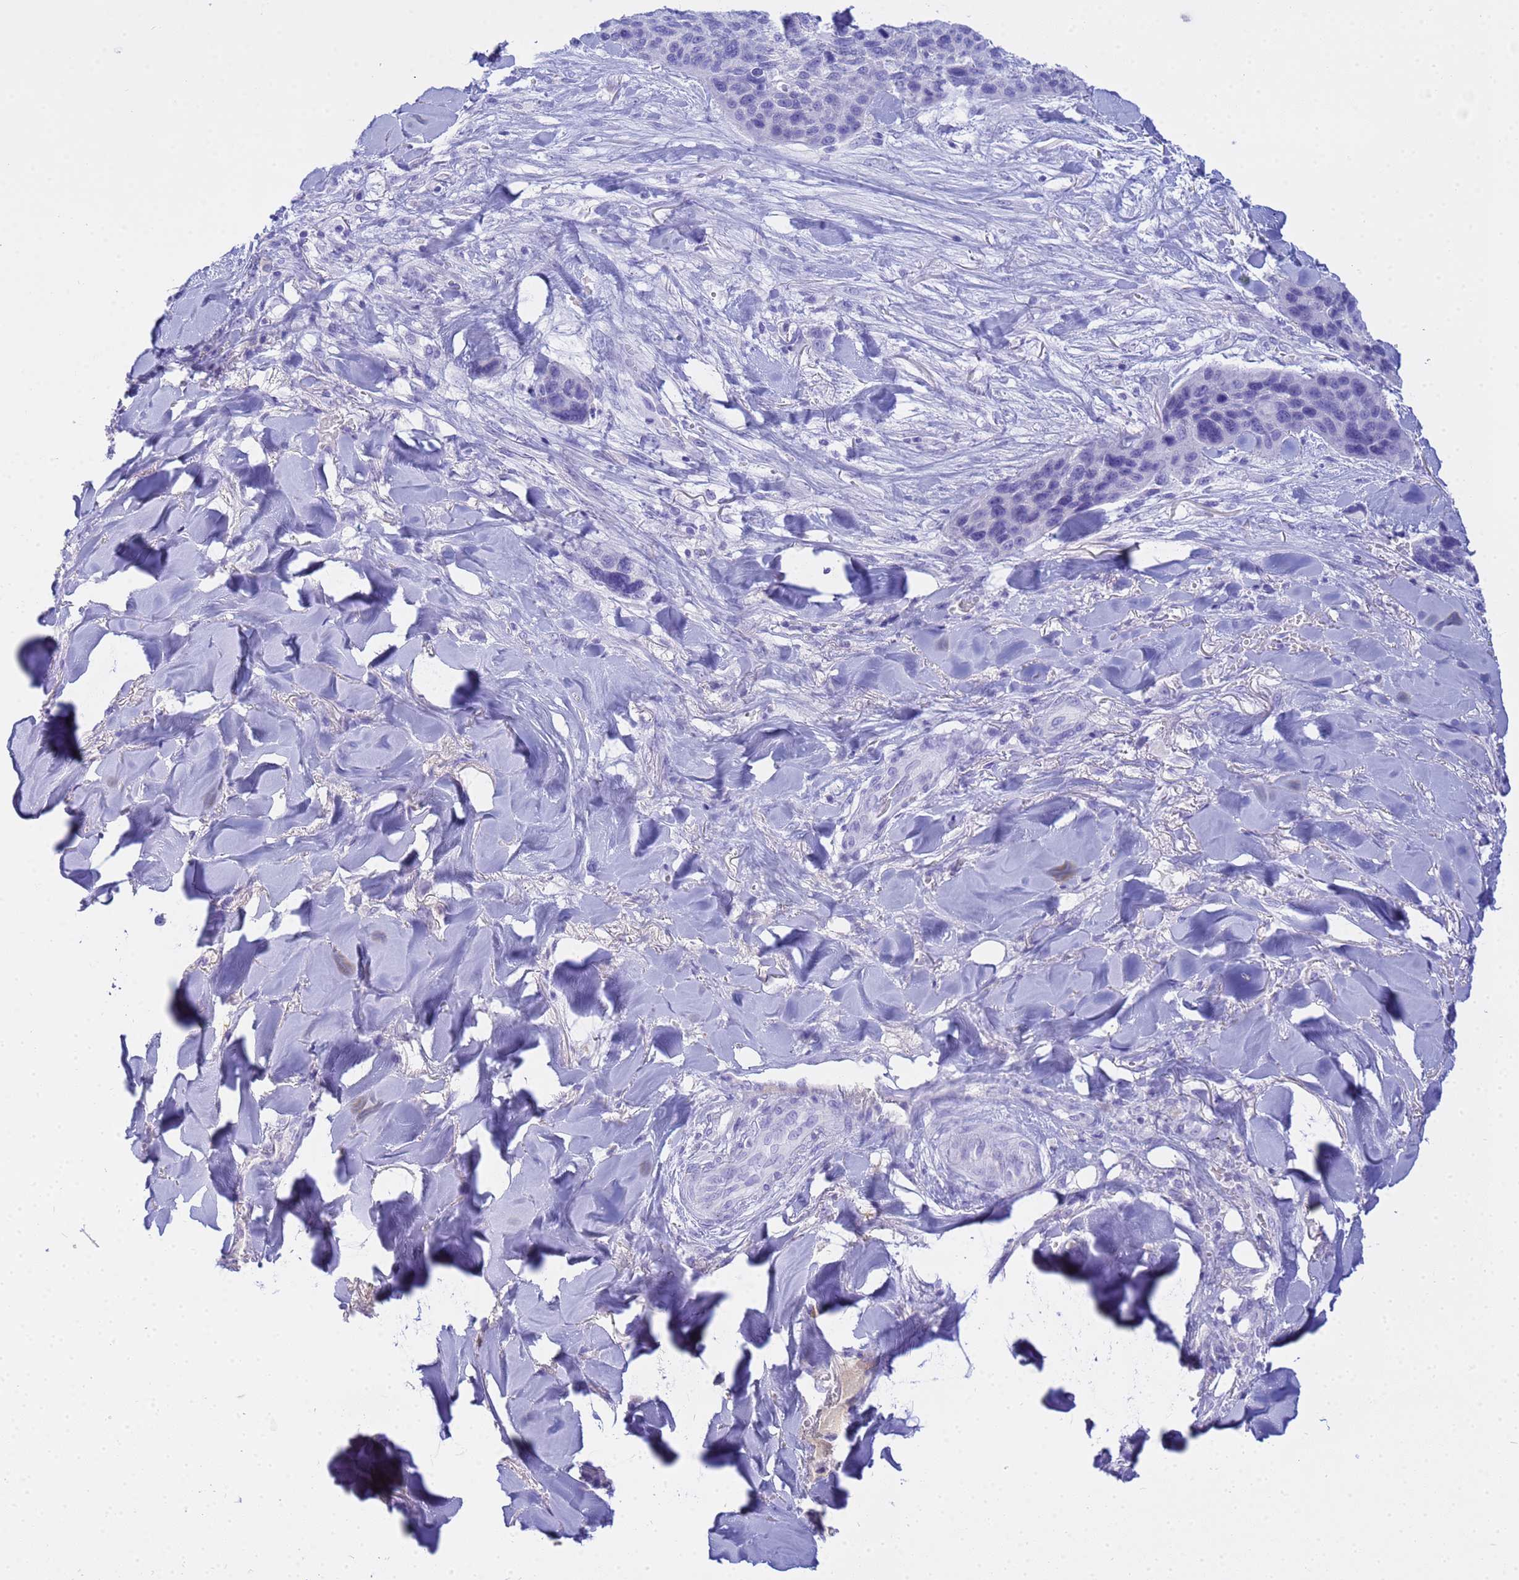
{"staining": {"intensity": "negative", "quantity": "none", "location": "none"}, "tissue": "skin cancer", "cell_type": "Tumor cells", "image_type": "cancer", "snomed": [{"axis": "morphology", "description": "Basal cell carcinoma"}, {"axis": "topography", "description": "Skin"}], "caption": "This is an immunohistochemistry (IHC) micrograph of skin cancer. There is no positivity in tumor cells.", "gene": "AQP12A", "patient": {"sex": "female", "age": 74}}